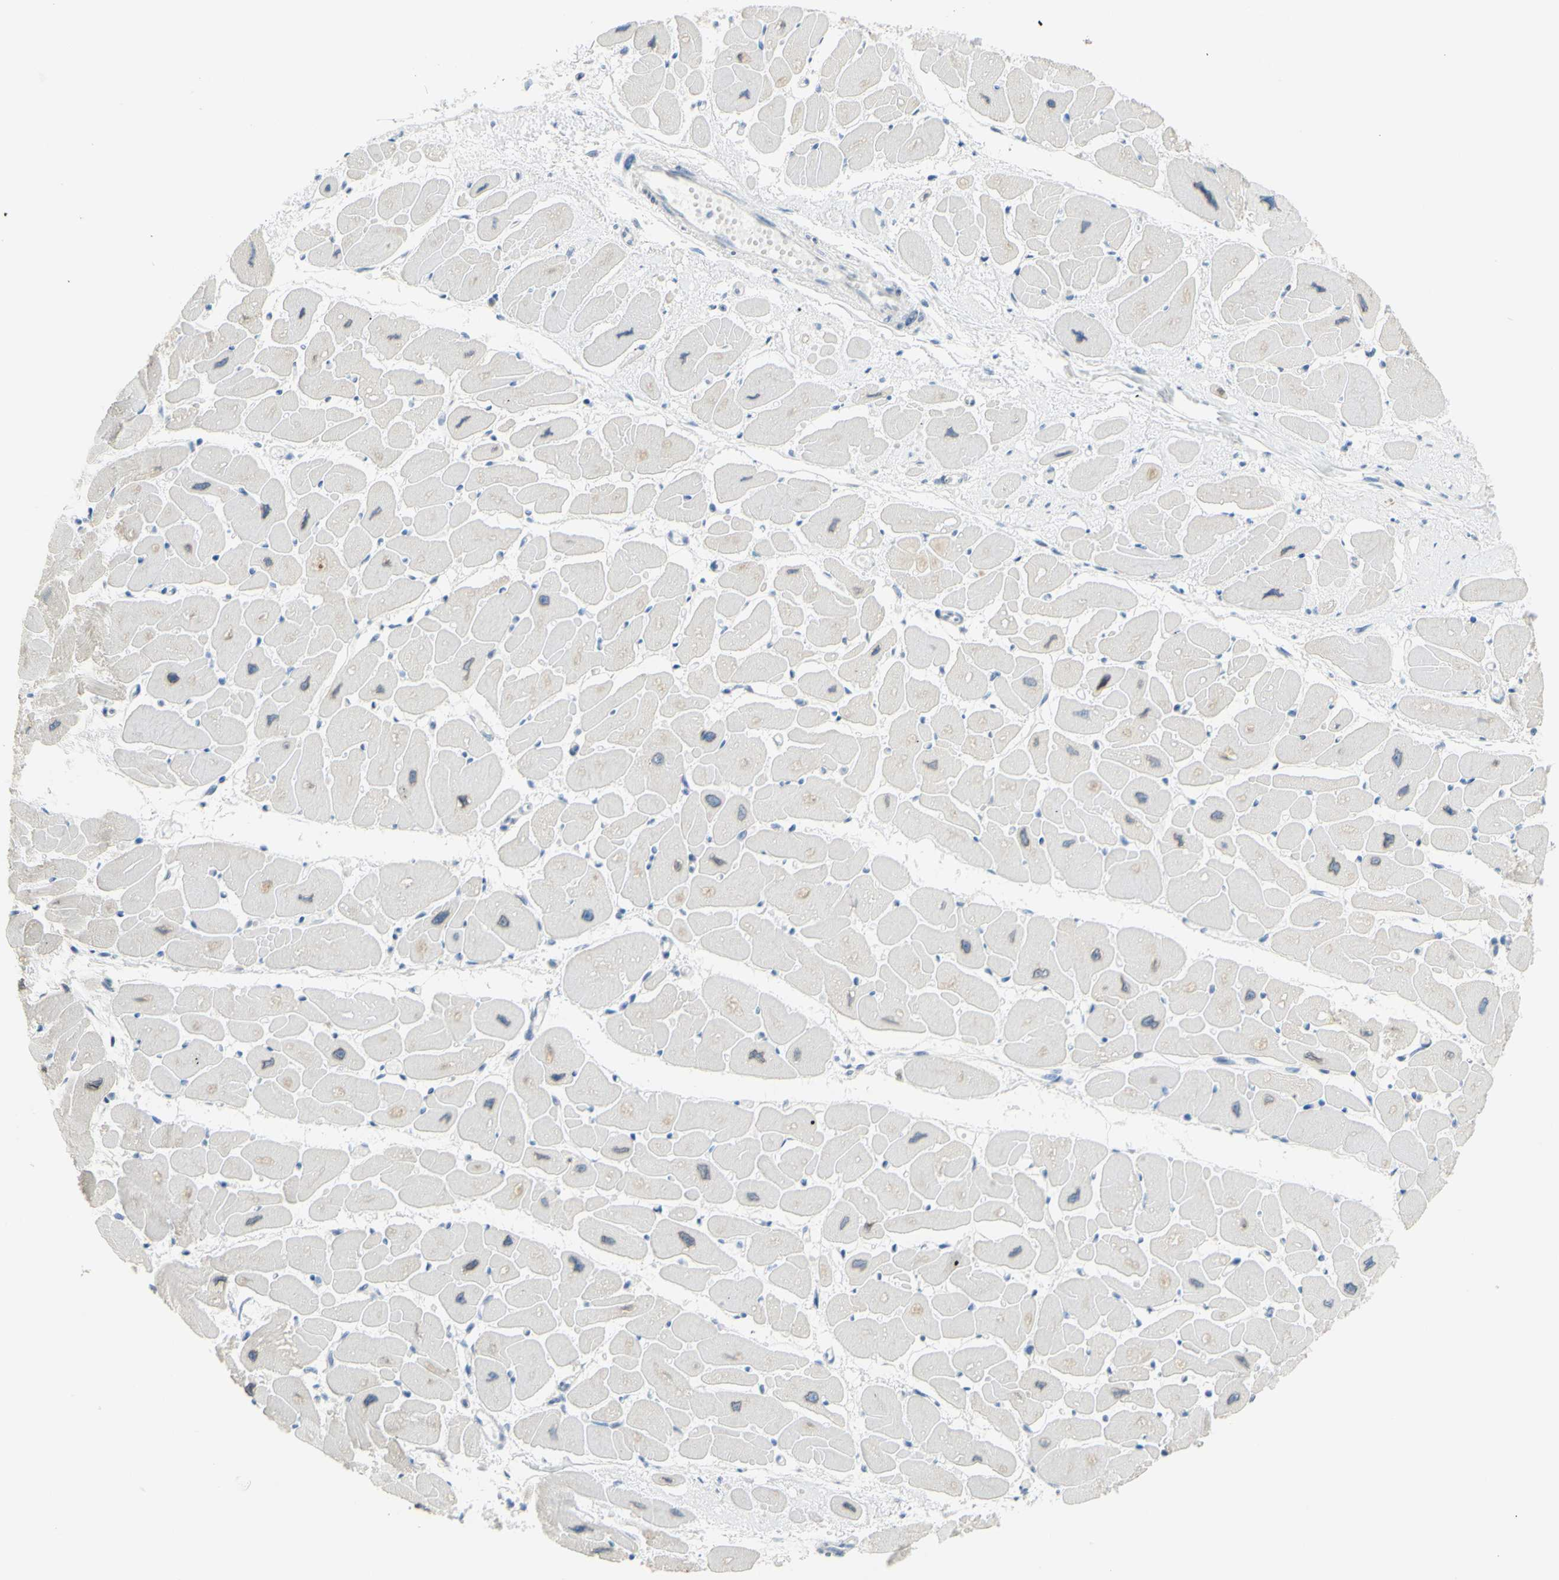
{"staining": {"intensity": "weak", "quantity": "<25%", "location": "cytoplasmic/membranous"}, "tissue": "heart muscle", "cell_type": "Cardiomyocytes", "image_type": "normal", "snomed": [{"axis": "morphology", "description": "Normal tissue, NOS"}, {"axis": "topography", "description": "Heart"}], "caption": "Unremarkable heart muscle was stained to show a protein in brown. There is no significant positivity in cardiomyocytes. The staining is performed using DAB (3,3'-diaminobenzidine) brown chromogen with nuclei counter-stained in using hematoxylin.", "gene": "DCT", "patient": {"sex": "female", "age": 54}}